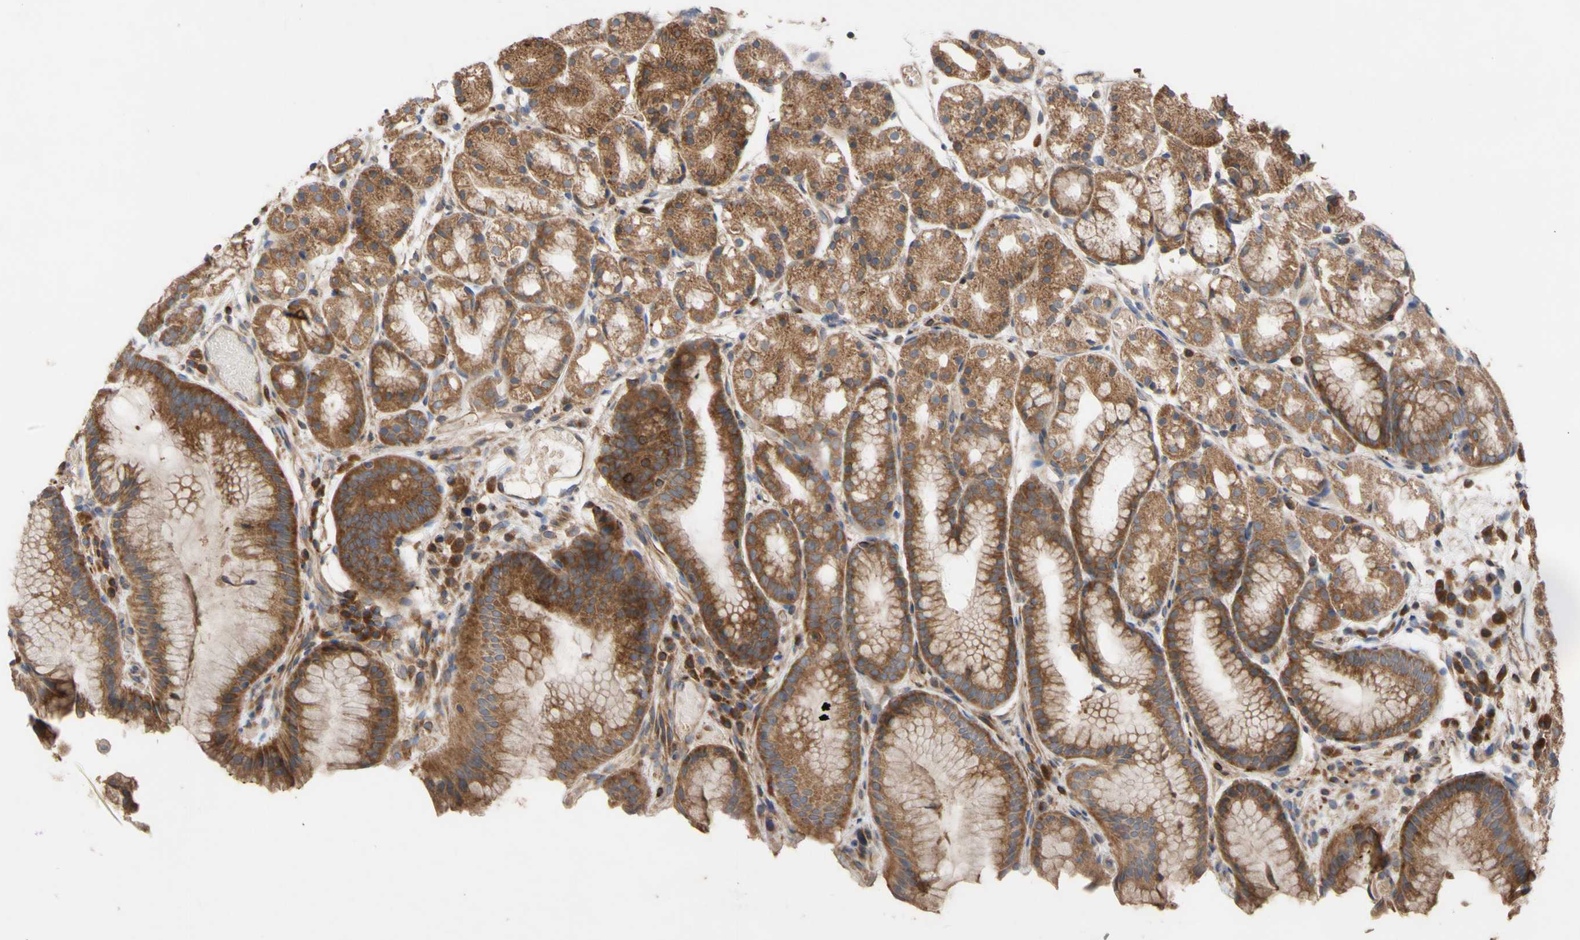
{"staining": {"intensity": "moderate", "quantity": ">75%", "location": "cytoplasmic/membranous"}, "tissue": "stomach", "cell_type": "Glandular cells", "image_type": "normal", "snomed": [{"axis": "morphology", "description": "Normal tissue, NOS"}, {"axis": "topography", "description": "Stomach, upper"}], "caption": "This image reveals unremarkable stomach stained with immunohistochemistry (IHC) to label a protein in brown. The cytoplasmic/membranous of glandular cells show moderate positivity for the protein. Nuclei are counter-stained blue.", "gene": "EIF2S3", "patient": {"sex": "male", "age": 72}}